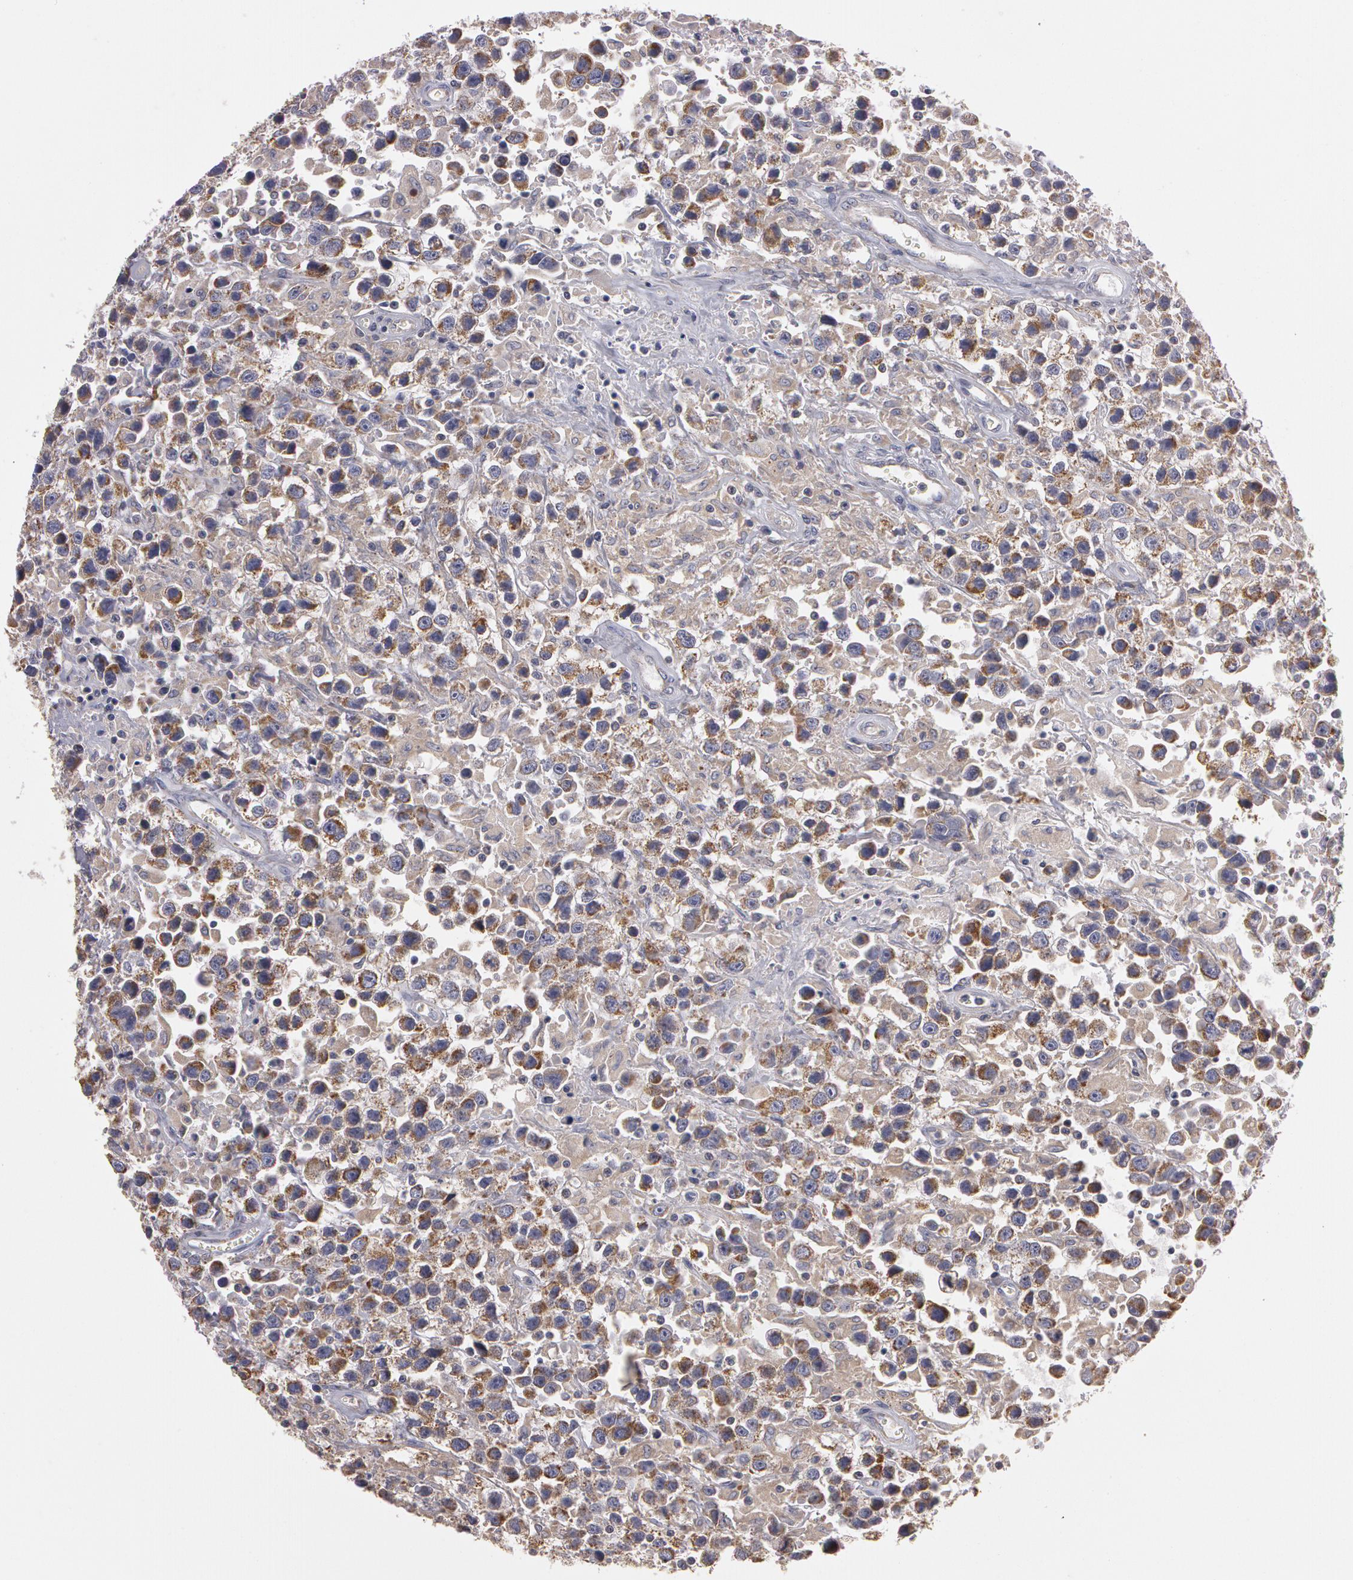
{"staining": {"intensity": "moderate", "quantity": ">75%", "location": "cytoplasmic/membranous"}, "tissue": "testis cancer", "cell_type": "Tumor cells", "image_type": "cancer", "snomed": [{"axis": "morphology", "description": "Seminoma, NOS"}, {"axis": "topography", "description": "Testis"}], "caption": "DAB immunohistochemical staining of seminoma (testis) demonstrates moderate cytoplasmic/membranous protein positivity in about >75% of tumor cells.", "gene": "NEK9", "patient": {"sex": "male", "age": 43}}